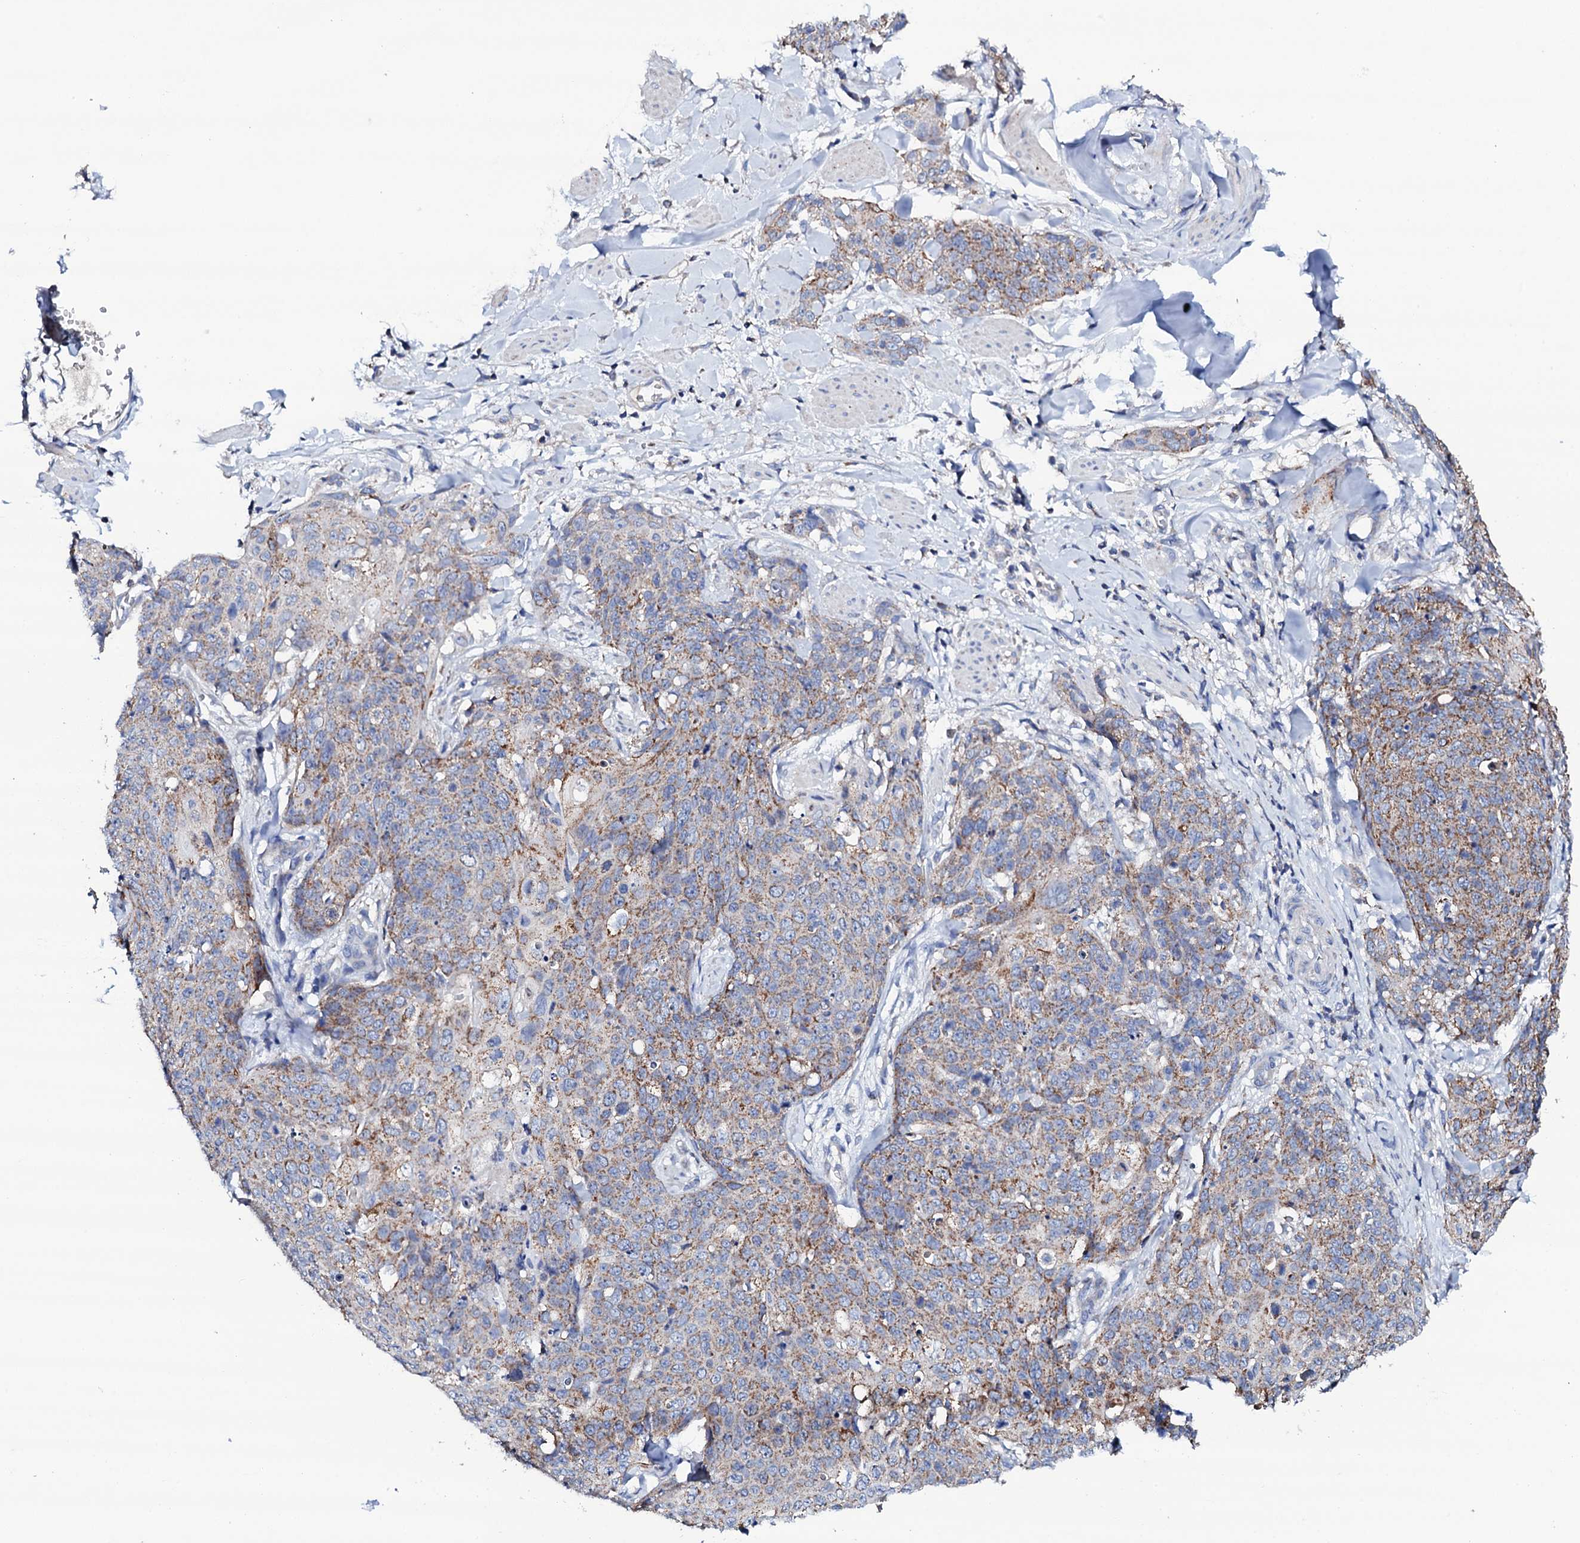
{"staining": {"intensity": "moderate", "quantity": "25%-75%", "location": "cytoplasmic/membranous"}, "tissue": "skin cancer", "cell_type": "Tumor cells", "image_type": "cancer", "snomed": [{"axis": "morphology", "description": "Squamous cell carcinoma, NOS"}, {"axis": "topography", "description": "Skin"}, {"axis": "topography", "description": "Vulva"}], "caption": "A brown stain highlights moderate cytoplasmic/membranous positivity of a protein in skin cancer (squamous cell carcinoma) tumor cells.", "gene": "TCAF2", "patient": {"sex": "female", "age": 85}}